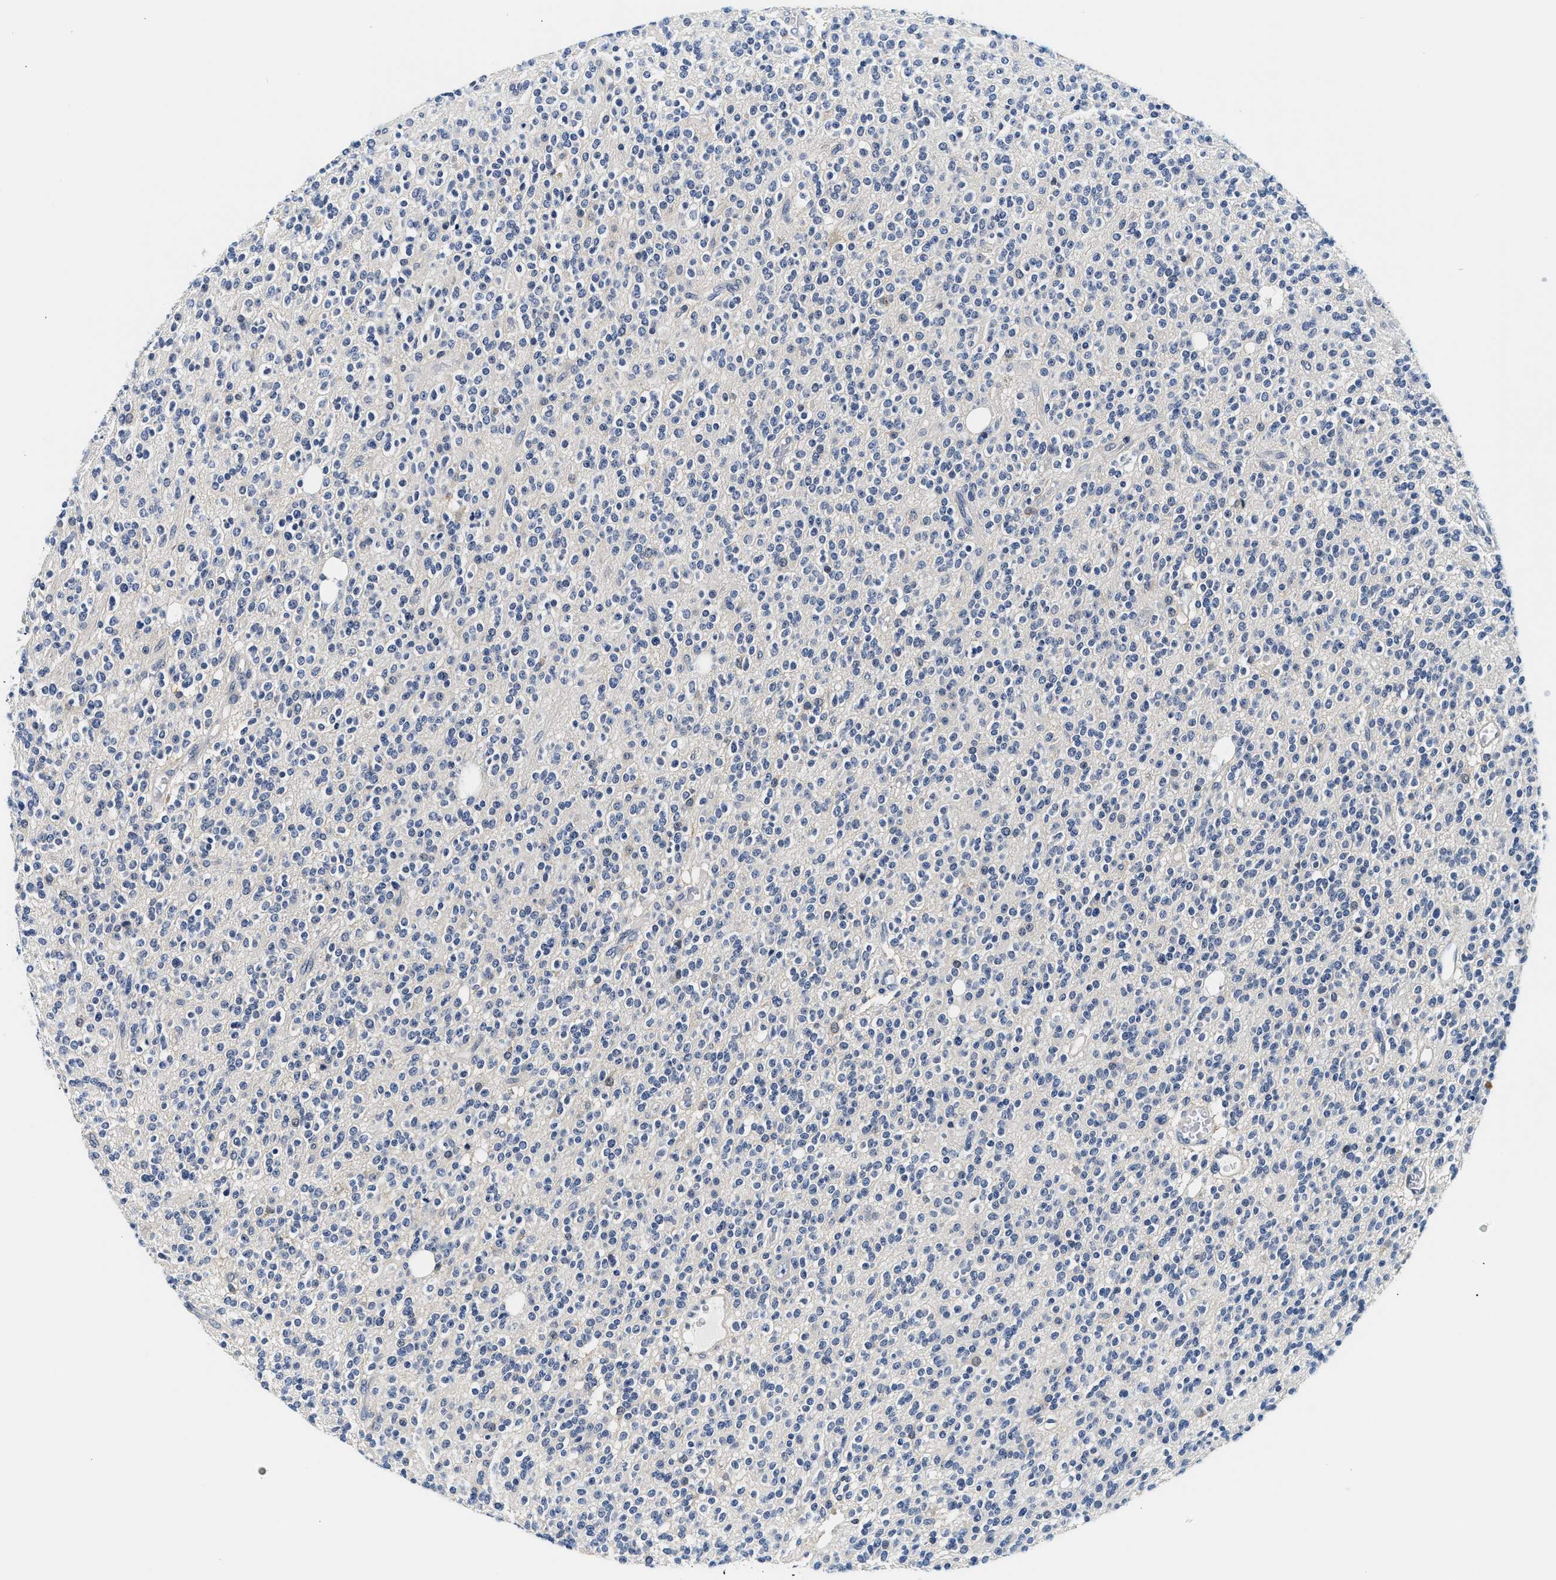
{"staining": {"intensity": "negative", "quantity": "none", "location": "none"}, "tissue": "glioma", "cell_type": "Tumor cells", "image_type": "cancer", "snomed": [{"axis": "morphology", "description": "Glioma, malignant, High grade"}, {"axis": "topography", "description": "Brain"}], "caption": "Glioma stained for a protein using immunohistochemistry demonstrates no expression tumor cells.", "gene": "UCHL3", "patient": {"sex": "male", "age": 34}}